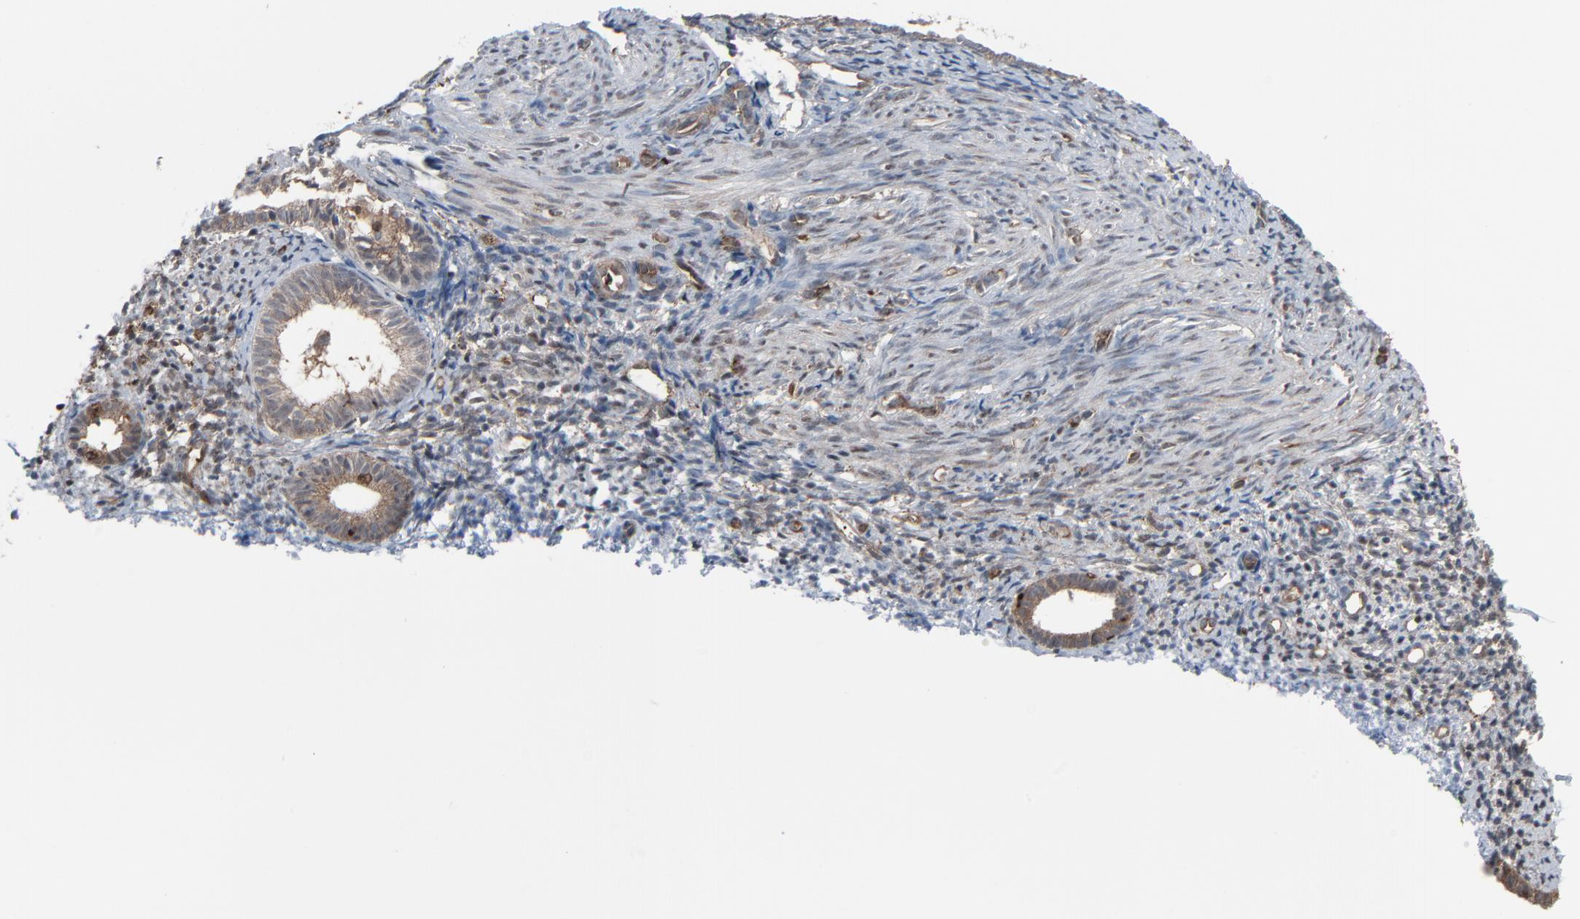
{"staining": {"intensity": "moderate", "quantity": "<25%", "location": "cytoplasmic/membranous"}, "tissue": "endometrium", "cell_type": "Cells in endometrial stroma", "image_type": "normal", "snomed": [{"axis": "morphology", "description": "Normal tissue, NOS"}, {"axis": "topography", "description": "Smooth muscle"}, {"axis": "topography", "description": "Endometrium"}], "caption": "Unremarkable endometrium reveals moderate cytoplasmic/membranous staining in about <25% of cells in endometrial stroma, visualized by immunohistochemistry.", "gene": "OPTN", "patient": {"sex": "female", "age": 57}}